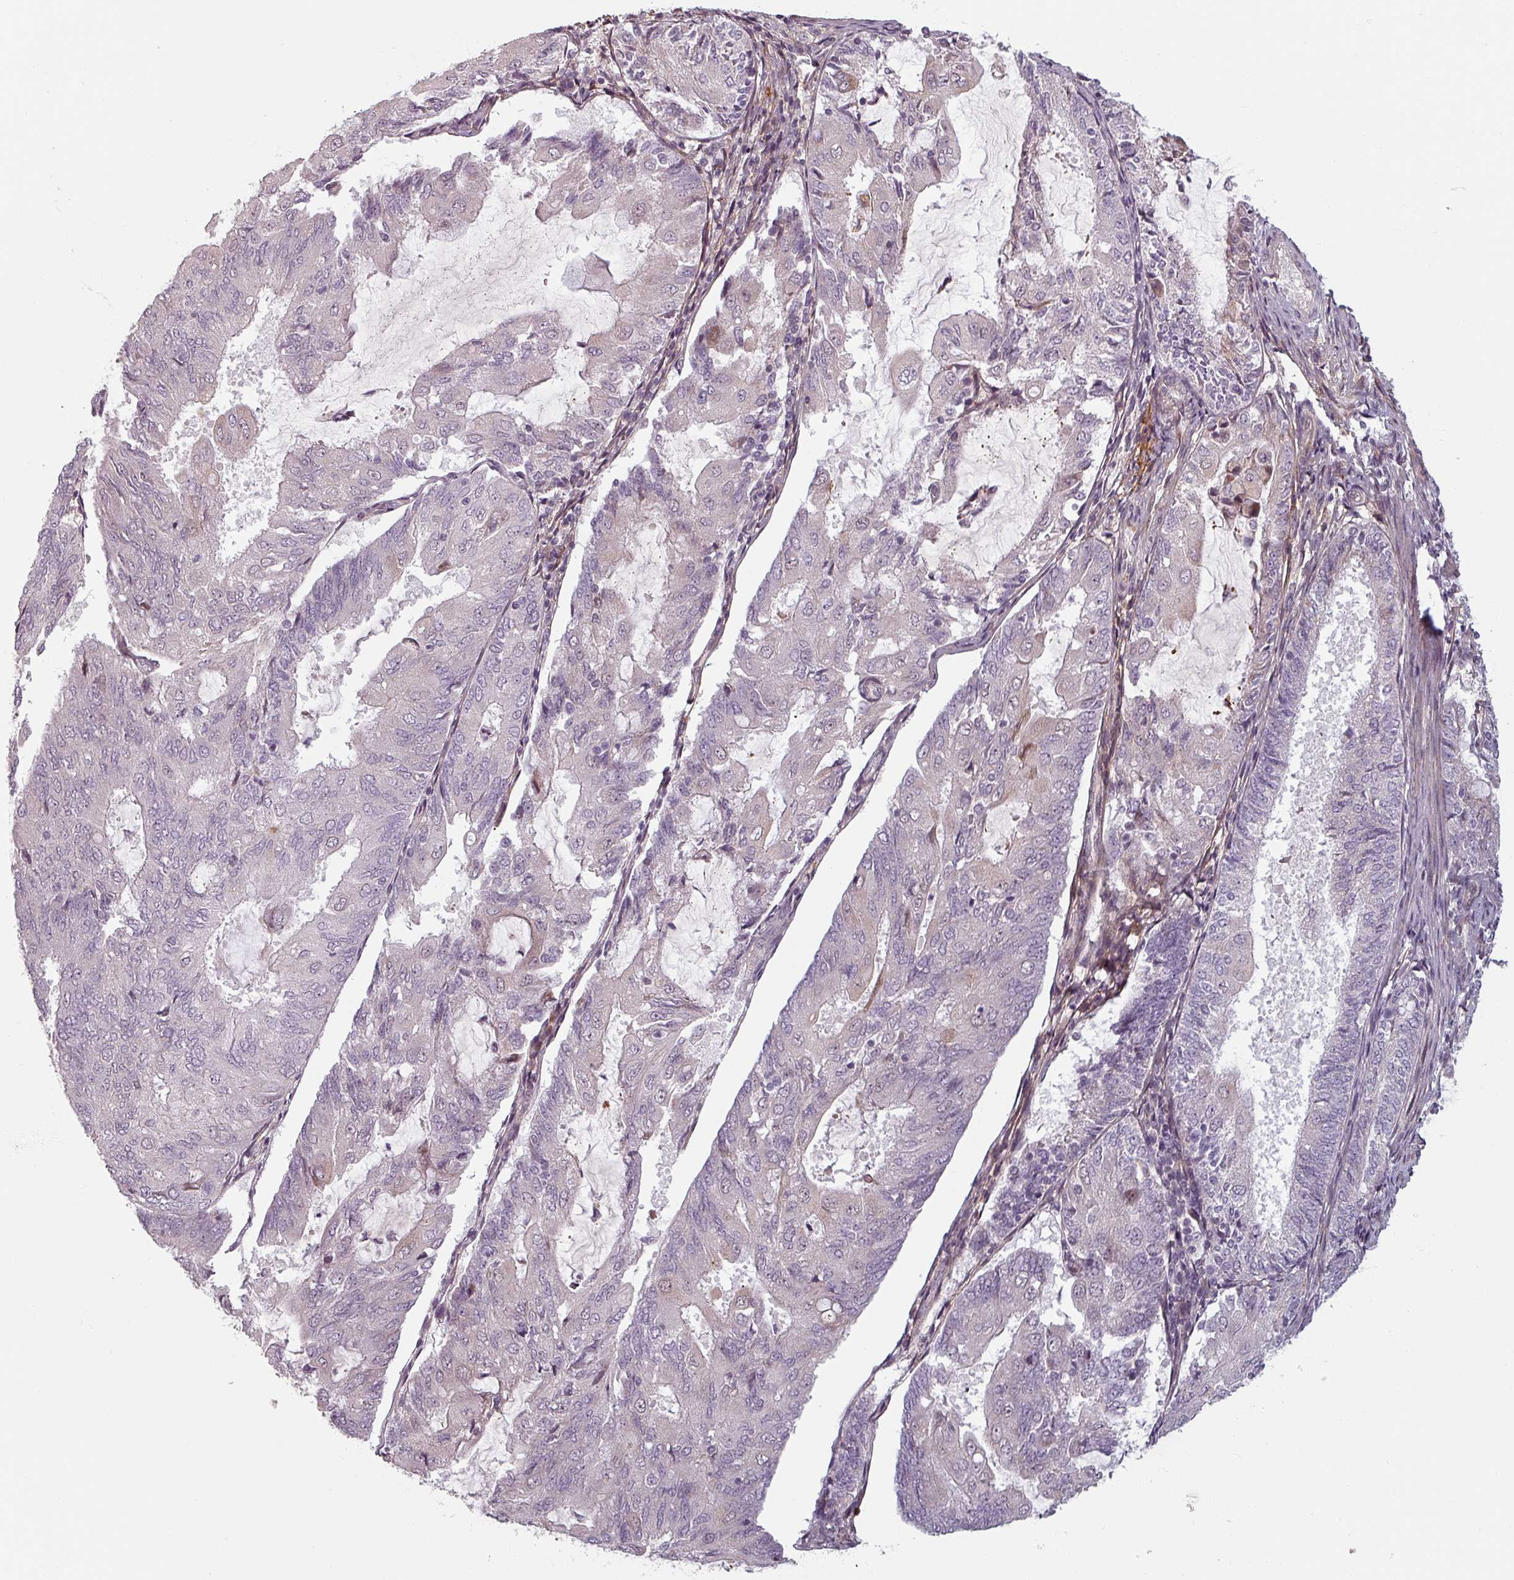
{"staining": {"intensity": "negative", "quantity": "none", "location": "none"}, "tissue": "endometrial cancer", "cell_type": "Tumor cells", "image_type": "cancer", "snomed": [{"axis": "morphology", "description": "Adenocarcinoma, NOS"}, {"axis": "topography", "description": "Endometrium"}], "caption": "Immunohistochemistry (IHC) histopathology image of neoplastic tissue: human adenocarcinoma (endometrial) stained with DAB (3,3'-diaminobenzidine) exhibits no significant protein expression in tumor cells. (Immunohistochemistry, brightfield microscopy, high magnification).", "gene": "CYB5RL", "patient": {"sex": "female", "age": 81}}